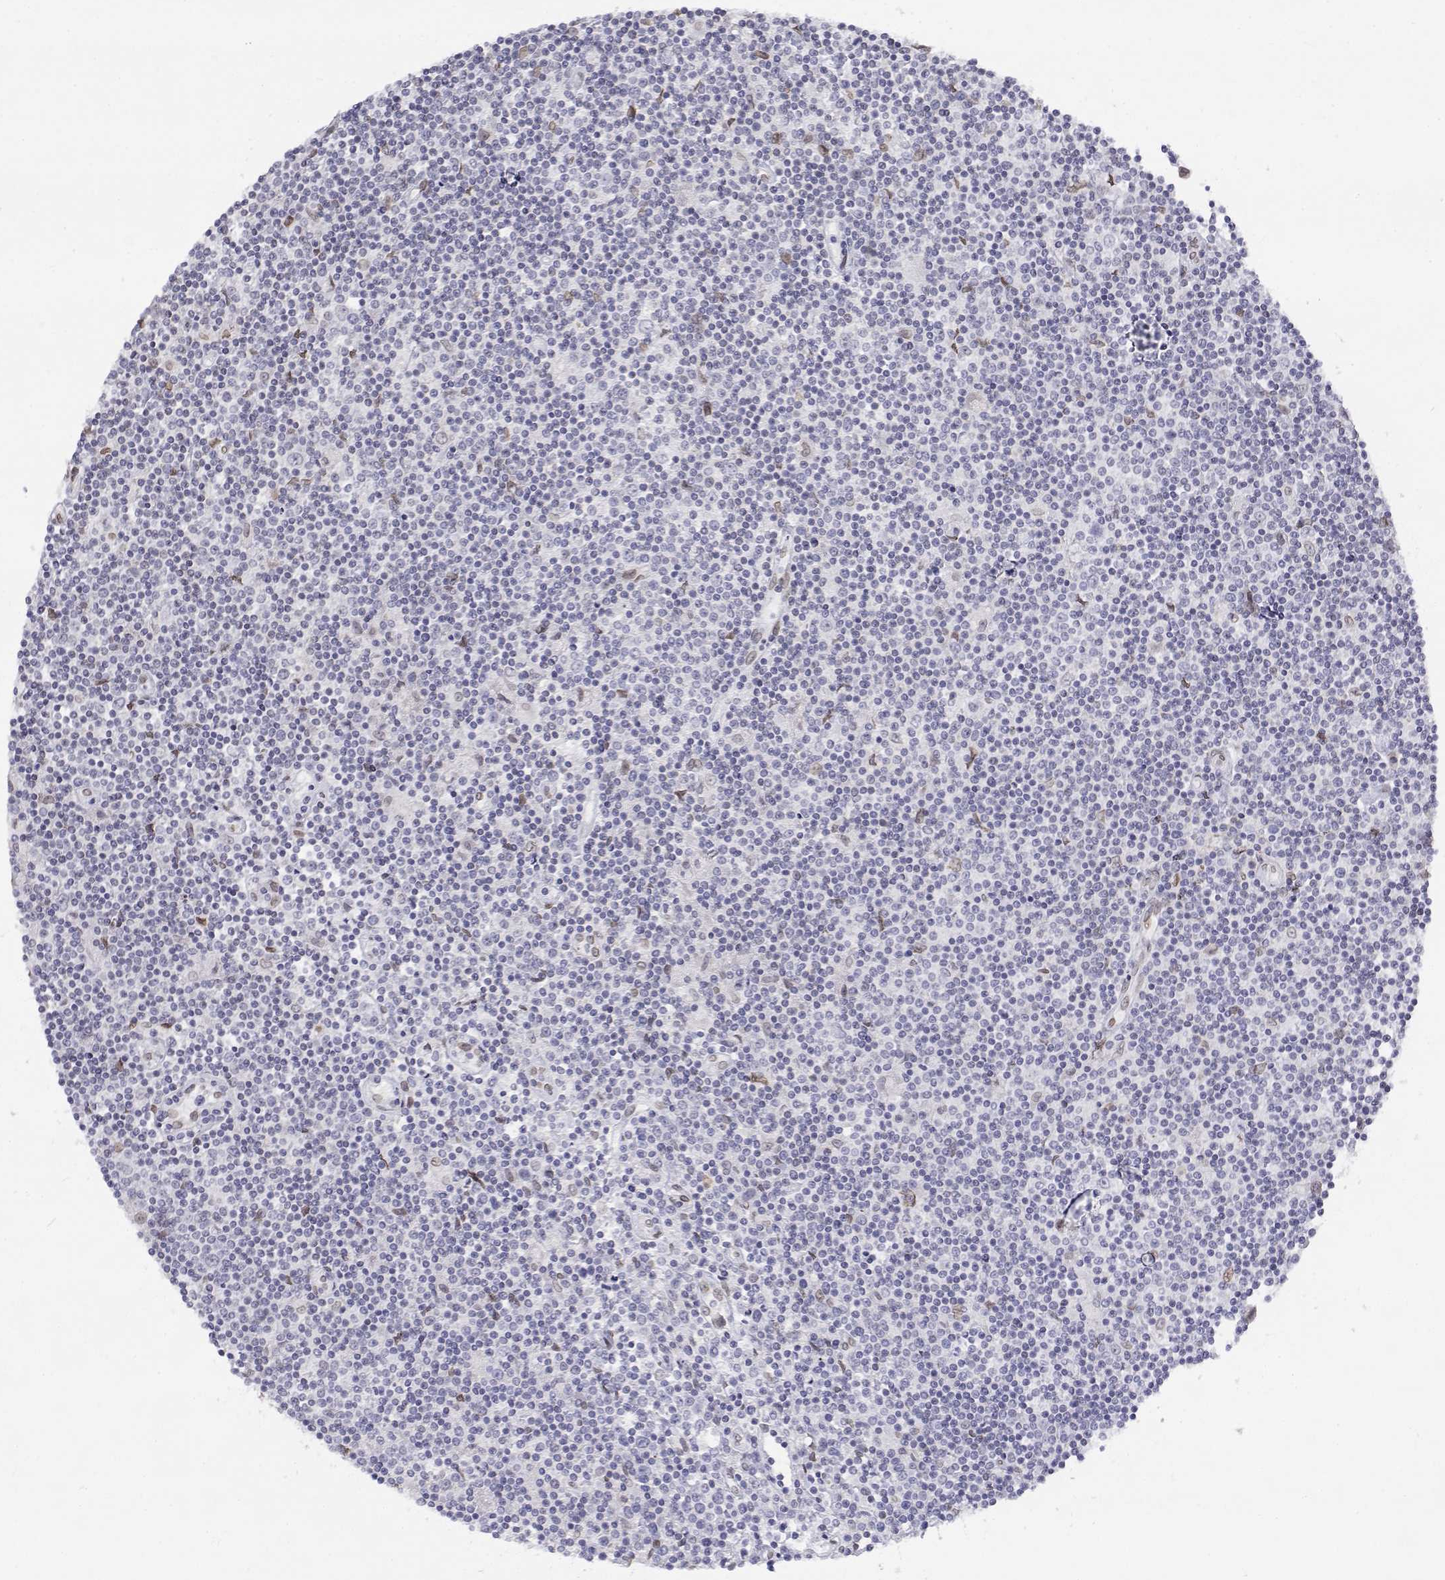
{"staining": {"intensity": "negative", "quantity": "none", "location": "none"}, "tissue": "lymphoma", "cell_type": "Tumor cells", "image_type": "cancer", "snomed": [{"axis": "morphology", "description": "Hodgkin's disease, NOS"}, {"axis": "topography", "description": "Lymph node"}], "caption": "Human lymphoma stained for a protein using IHC displays no staining in tumor cells.", "gene": "ZNF532", "patient": {"sex": "male", "age": 40}}